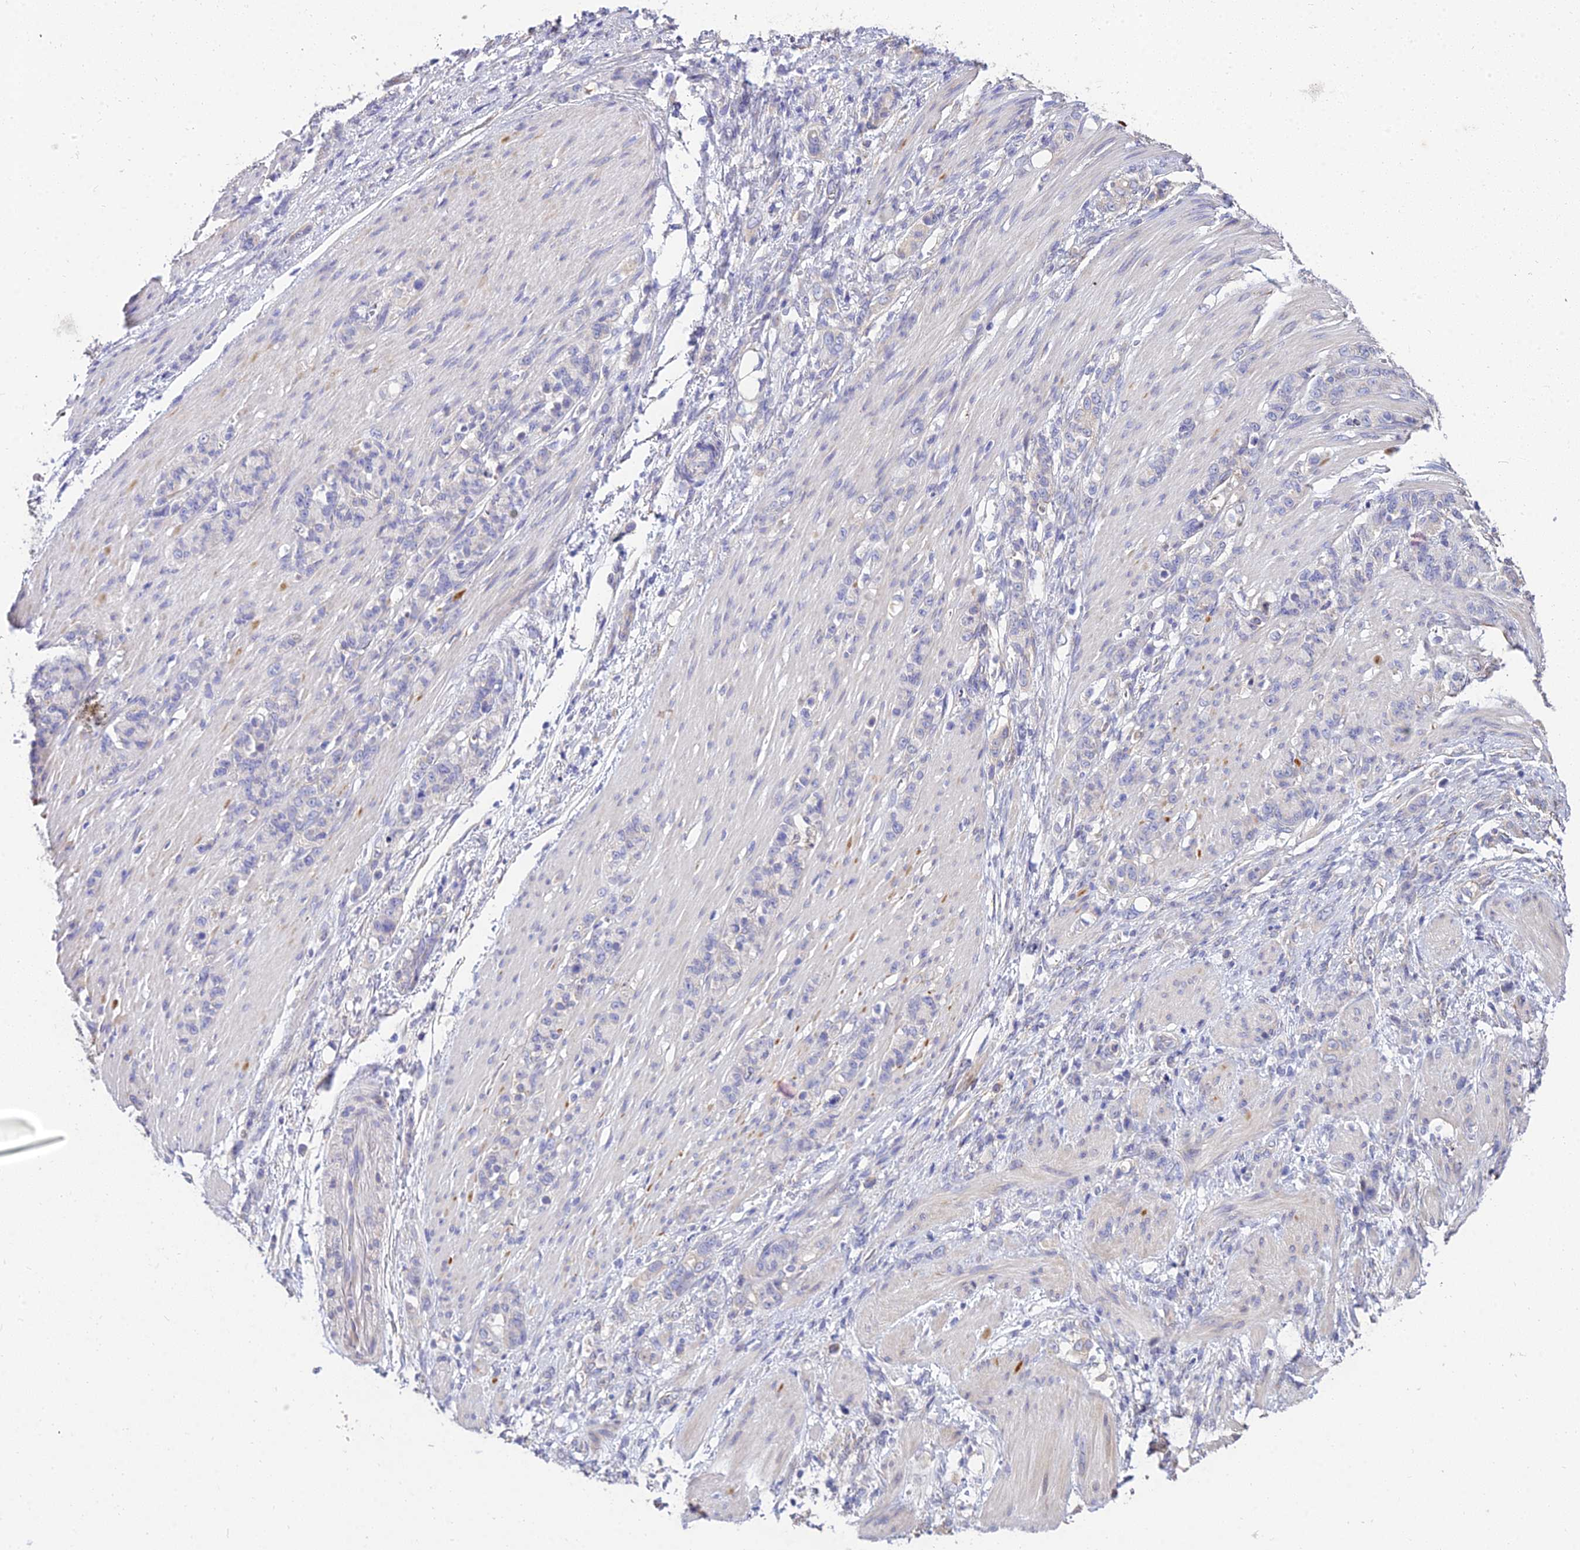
{"staining": {"intensity": "negative", "quantity": "none", "location": "none"}, "tissue": "stomach cancer", "cell_type": "Tumor cells", "image_type": "cancer", "snomed": [{"axis": "morphology", "description": "Adenocarcinoma, NOS"}, {"axis": "topography", "description": "Stomach"}], "caption": "Immunohistochemistry (IHC) micrograph of neoplastic tissue: human stomach cancer stained with DAB (3,3'-diaminobenzidine) exhibits no significant protein staining in tumor cells.", "gene": "ARL8B", "patient": {"sex": "female", "age": 79}}